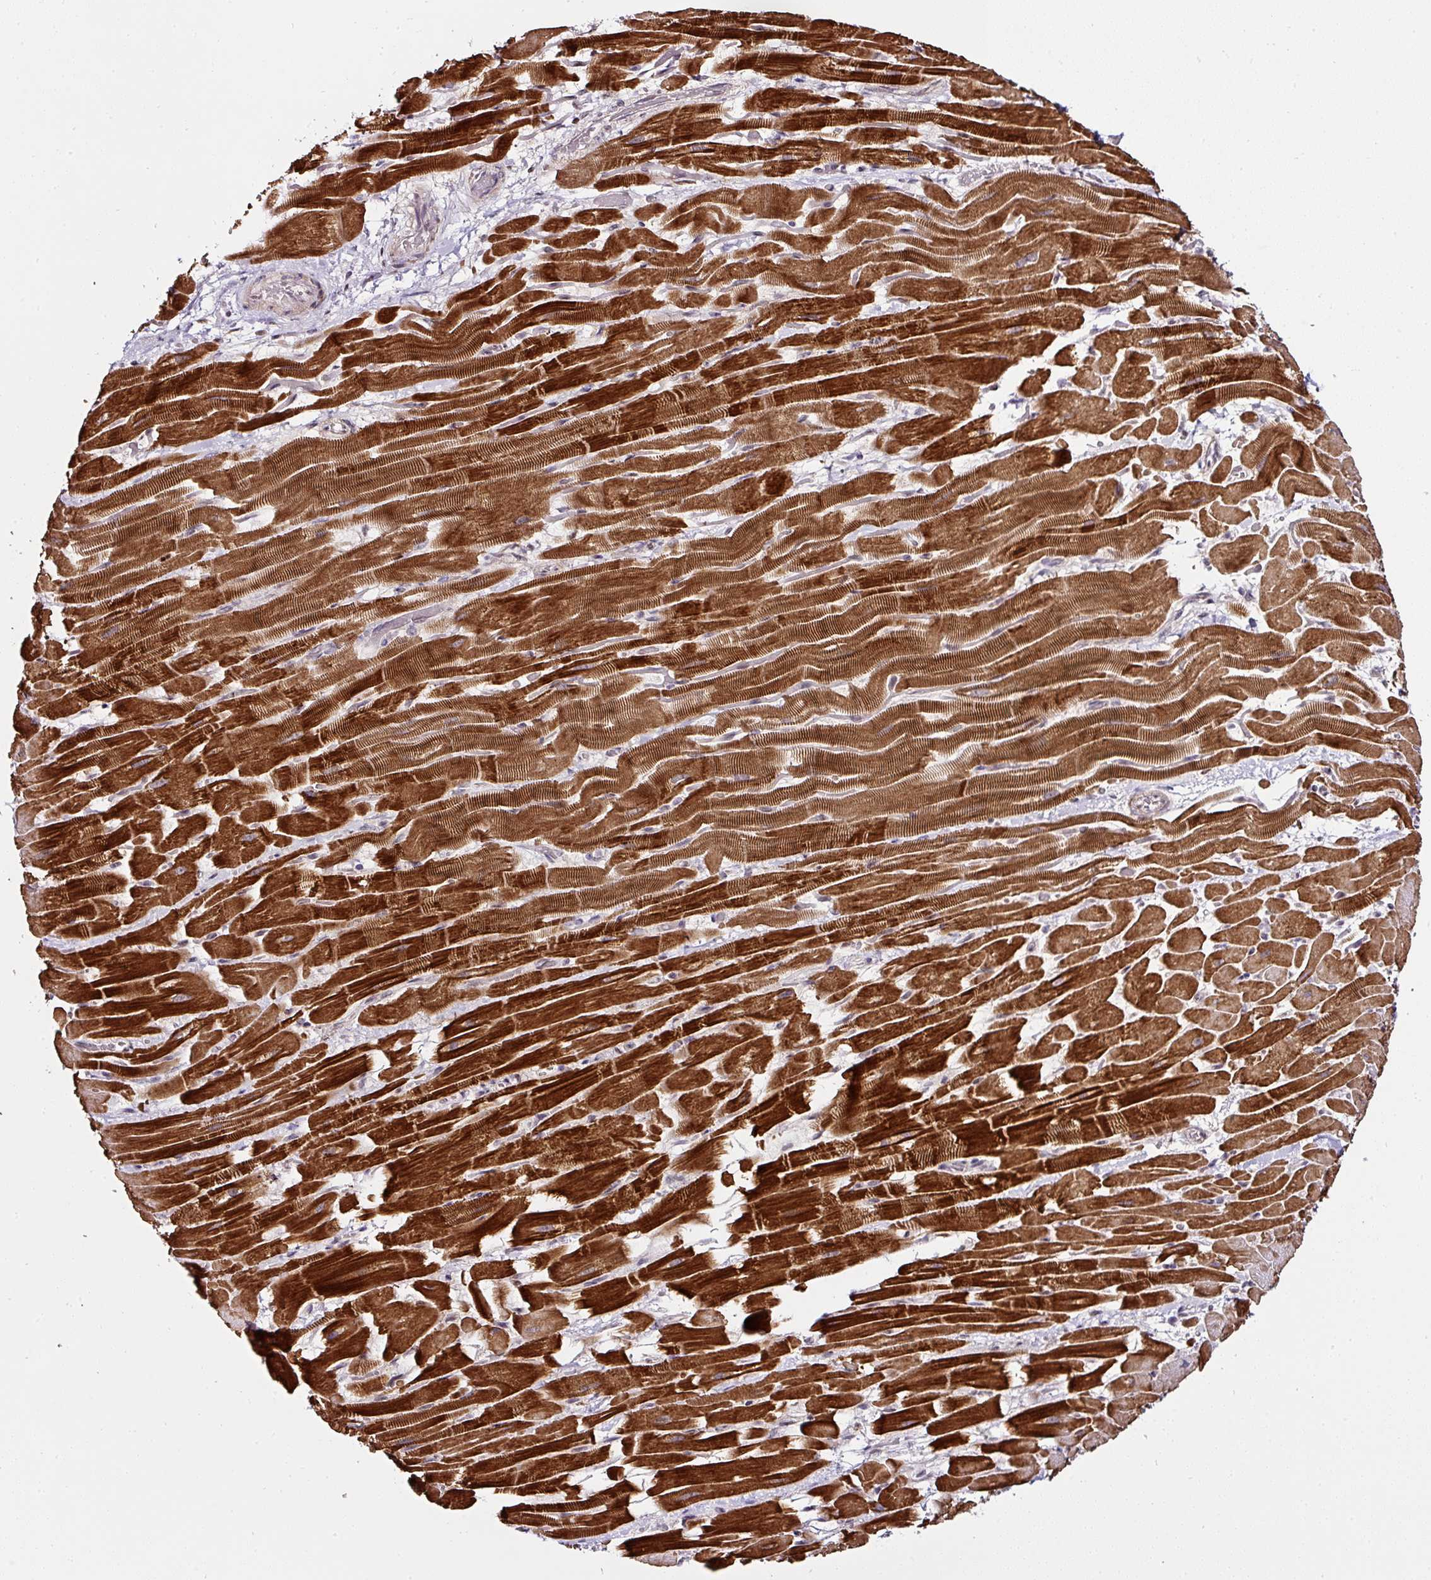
{"staining": {"intensity": "strong", "quantity": "25%-75%", "location": "cytoplasmic/membranous"}, "tissue": "heart muscle", "cell_type": "Cardiomyocytes", "image_type": "normal", "snomed": [{"axis": "morphology", "description": "Normal tissue, NOS"}, {"axis": "topography", "description": "Heart"}], "caption": "Cardiomyocytes show high levels of strong cytoplasmic/membranous positivity in approximately 25%-75% of cells in benign human heart muscle. The staining is performed using DAB brown chromogen to label protein expression. The nuclei are counter-stained blue using hematoxylin.", "gene": "KLF16", "patient": {"sex": "male", "age": 37}}